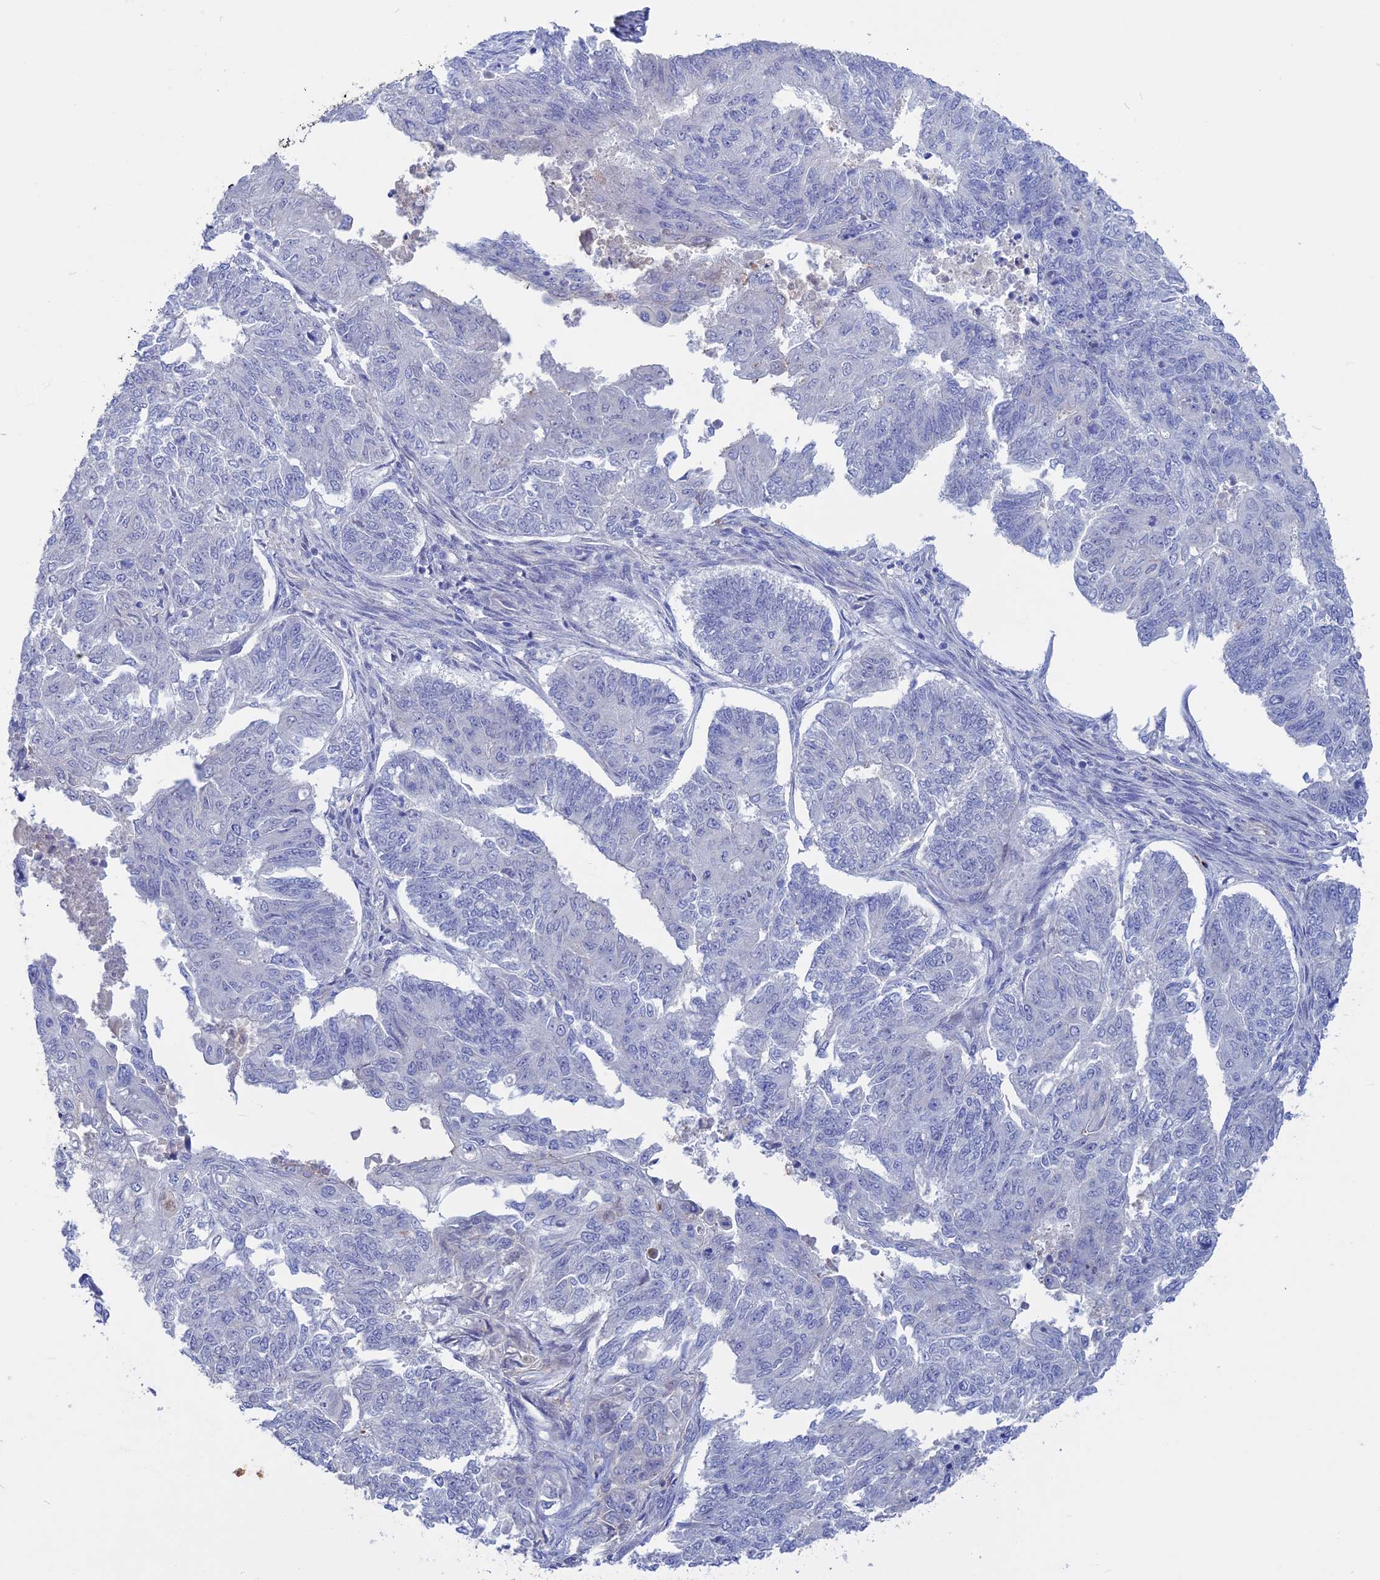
{"staining": {"intensity": "negative", "quantity": "none", "location": "none"}, "tissue": "endometrial cancer", "cell_type": "Tumor cells", "image_type": "cancer", "snomed": [{"axis": "morphology", "description": "Adenocarcinoma, NOS"}, {"axis": "topography", "description": "Endometrium"}], "caption": "Immunohistochemistry of human endometrial adenocarcinoma exhibits no staining in tumor cells. Nuclei are stained in blue.", "gene": "SLC2A6", "patient": {"sex": "female", "age": 32}}